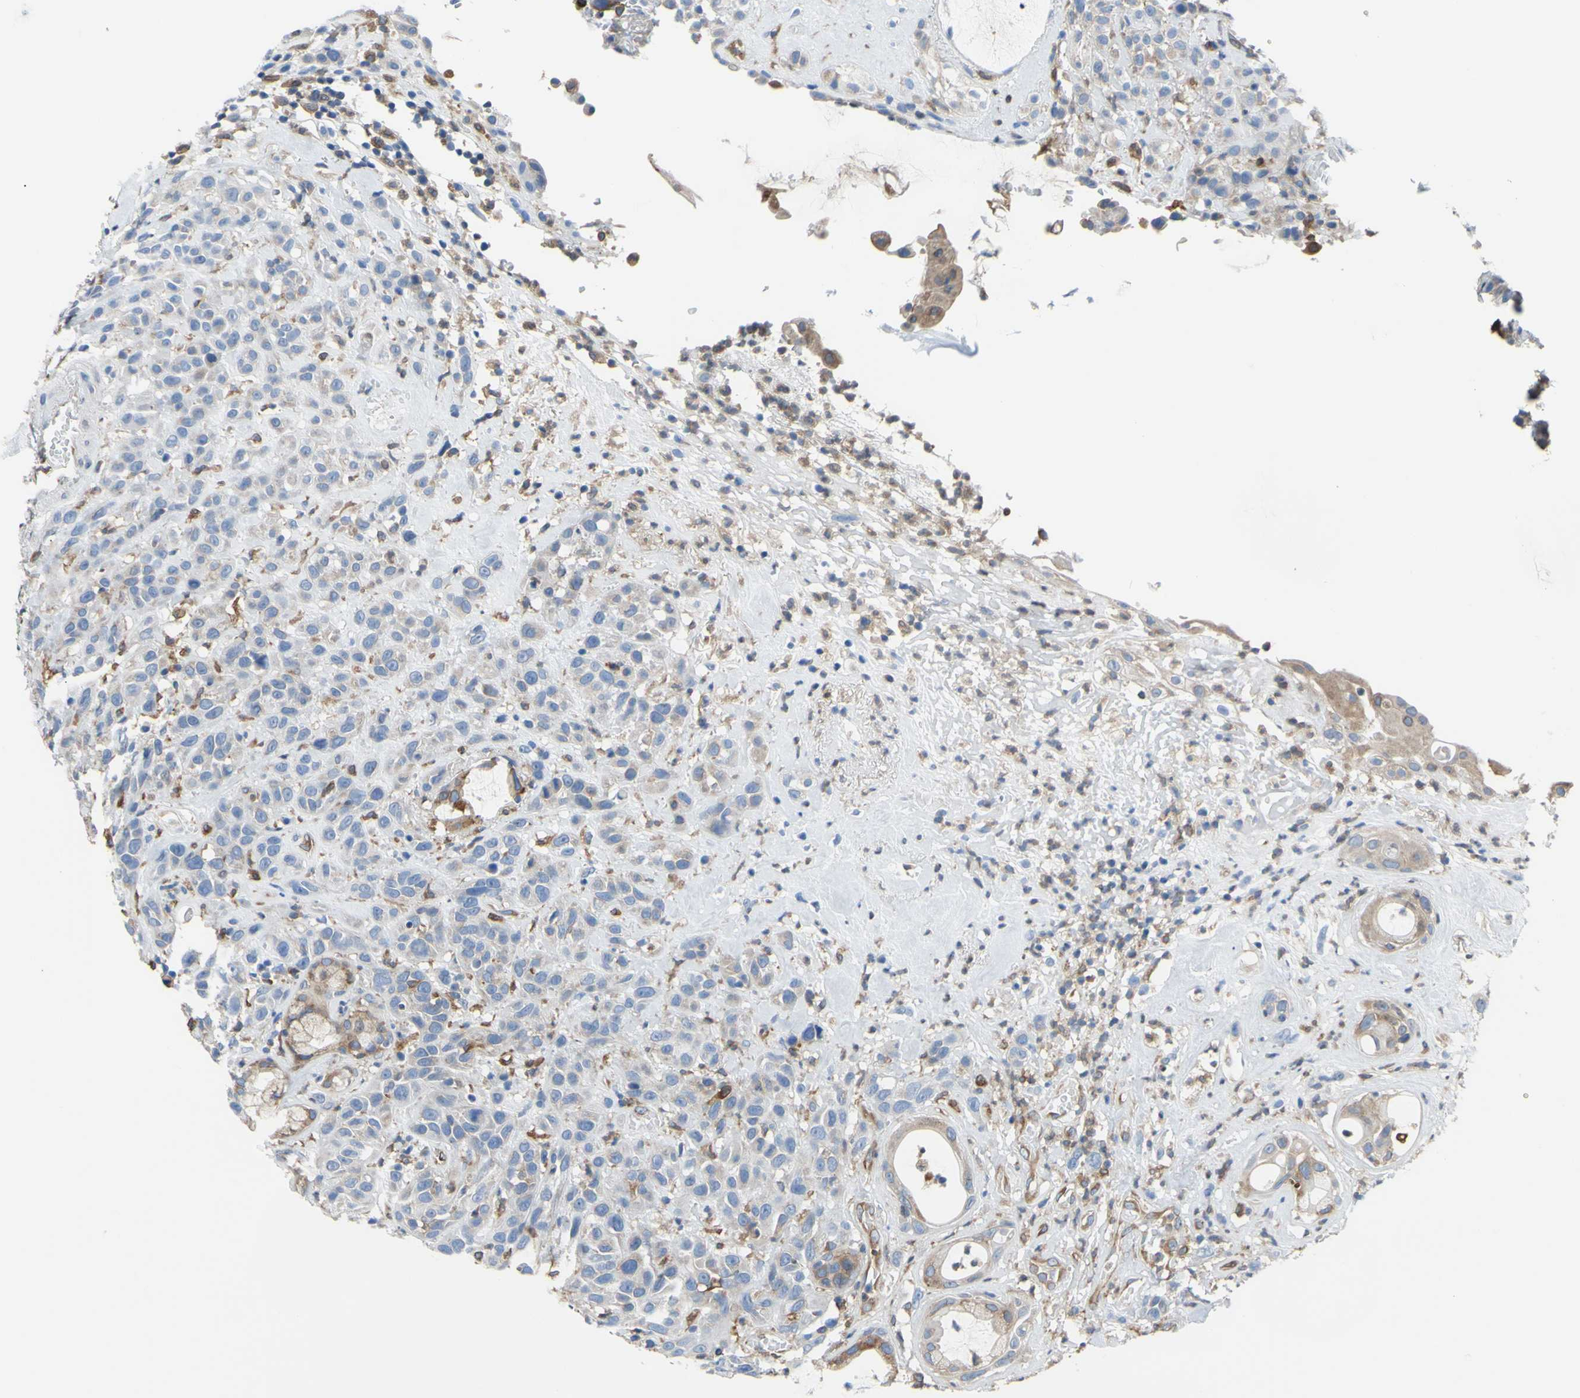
{"staining": {"intensity": "negative", "quantity": "none", "location": "none"}, "tissue": "head and neck cancer", "cell_type": "Tumor cells", "image_type": "cancer", "snomed": [{"axis": "morphology", "description": "Squamous cell carcinoma, NOS"}, {"axis": "topography", "description": "Head-Neck"}], "caption": "Immunohistochemistry histopathology image of human head and neck cancer stained for a protein (brown), which shows no positivity in tumor cells.", "gene": "MGST2", "patient": {"sex": "male", "age": 62}}